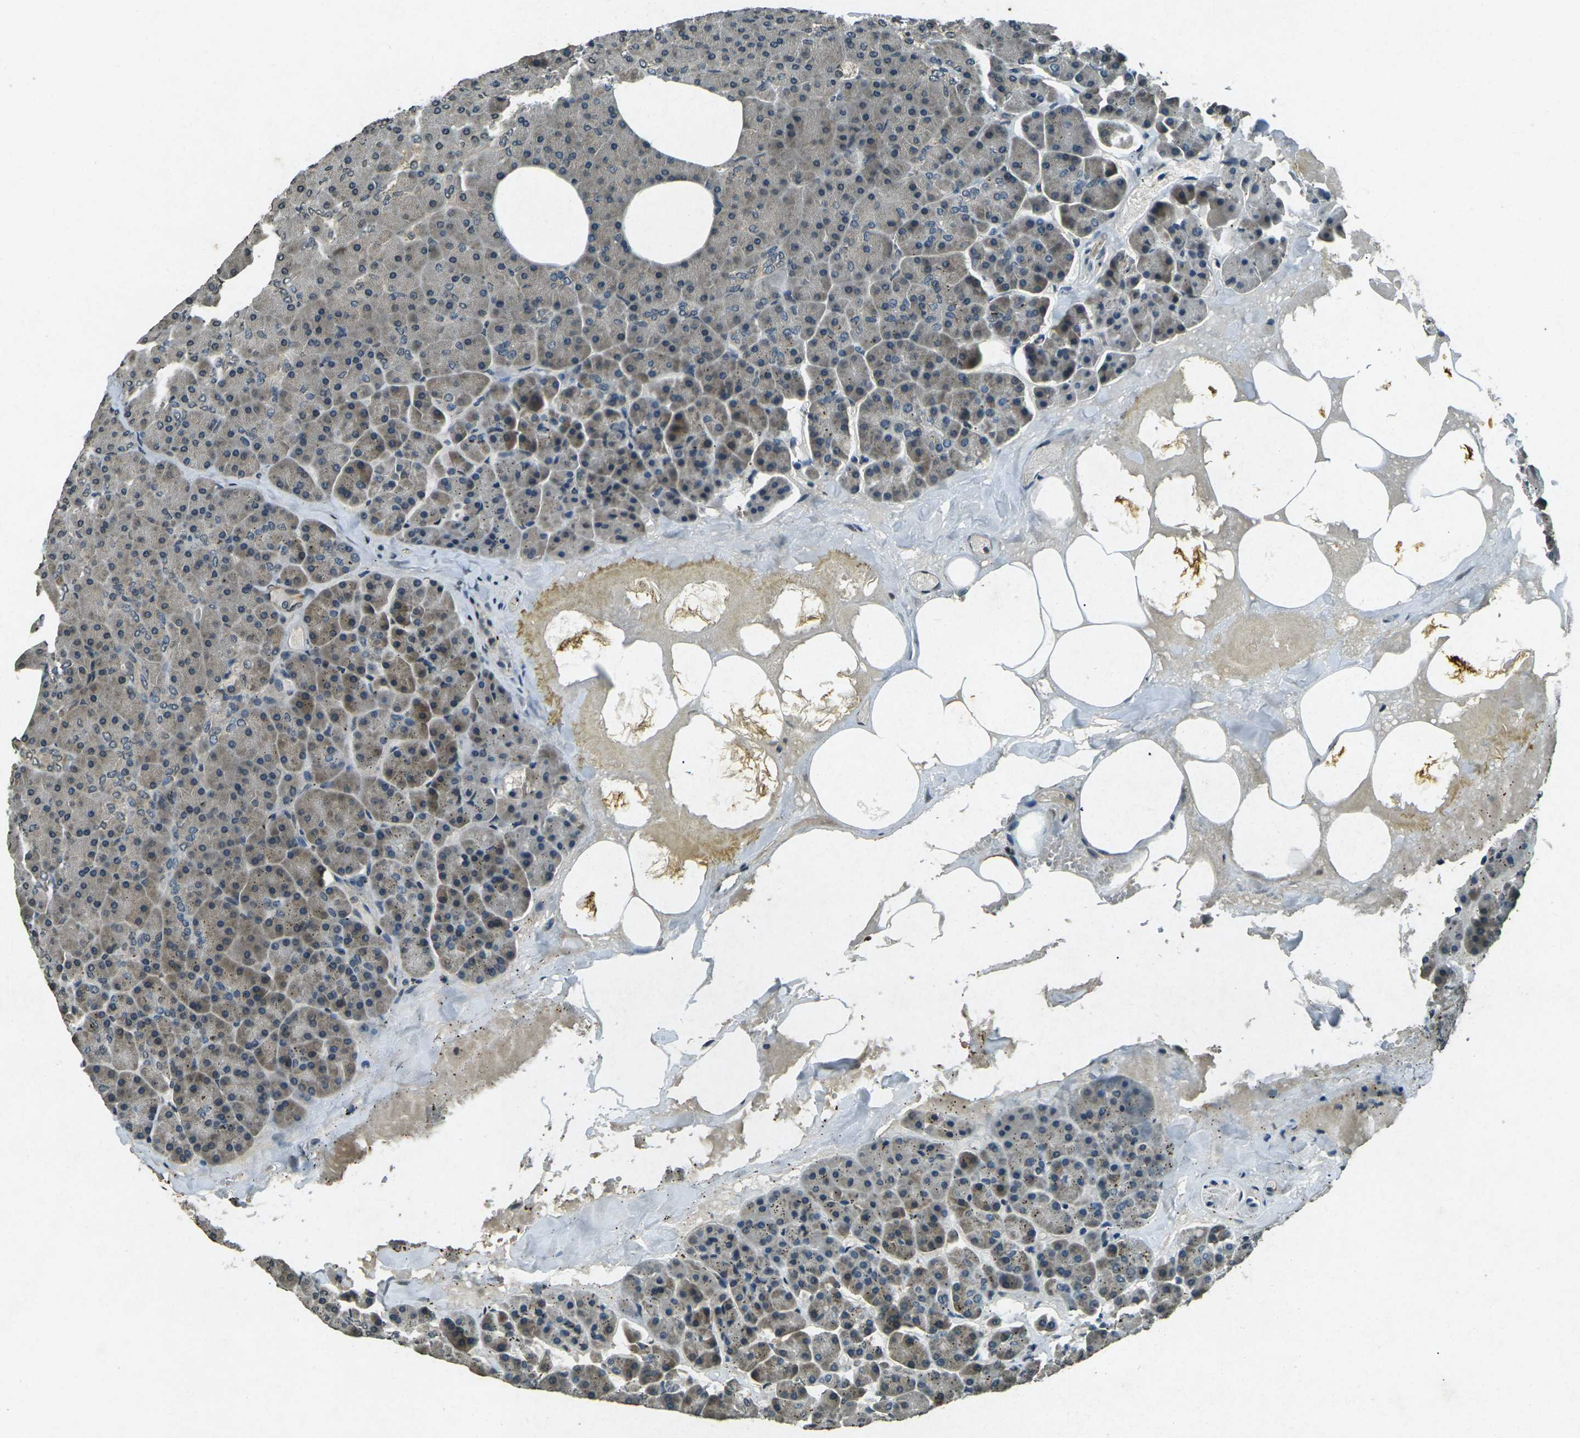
{"staining": {"intensity": "weak", "quantity": "25%-75%", "location": "cytoplasmic/membranous"}, "tissue": "pancreas", "cell_type": "Exocrine glandular cells", "image_type": "normal", "snomed": [{"axis": "morphology", "description": "Normal tissue, NOS"}, {"axis": "topography", "description": "Pancreas"}], "caption": "IHC photomicrograph of unremarkable human pancreas stained for a protein (brown), which reveals low levels of weak cytoplasmic/membranous staining in about 25%-75% of exocrine glandular cells.", "gene": "PDE2A", "patient": {"sex": "female", "age": 35}}